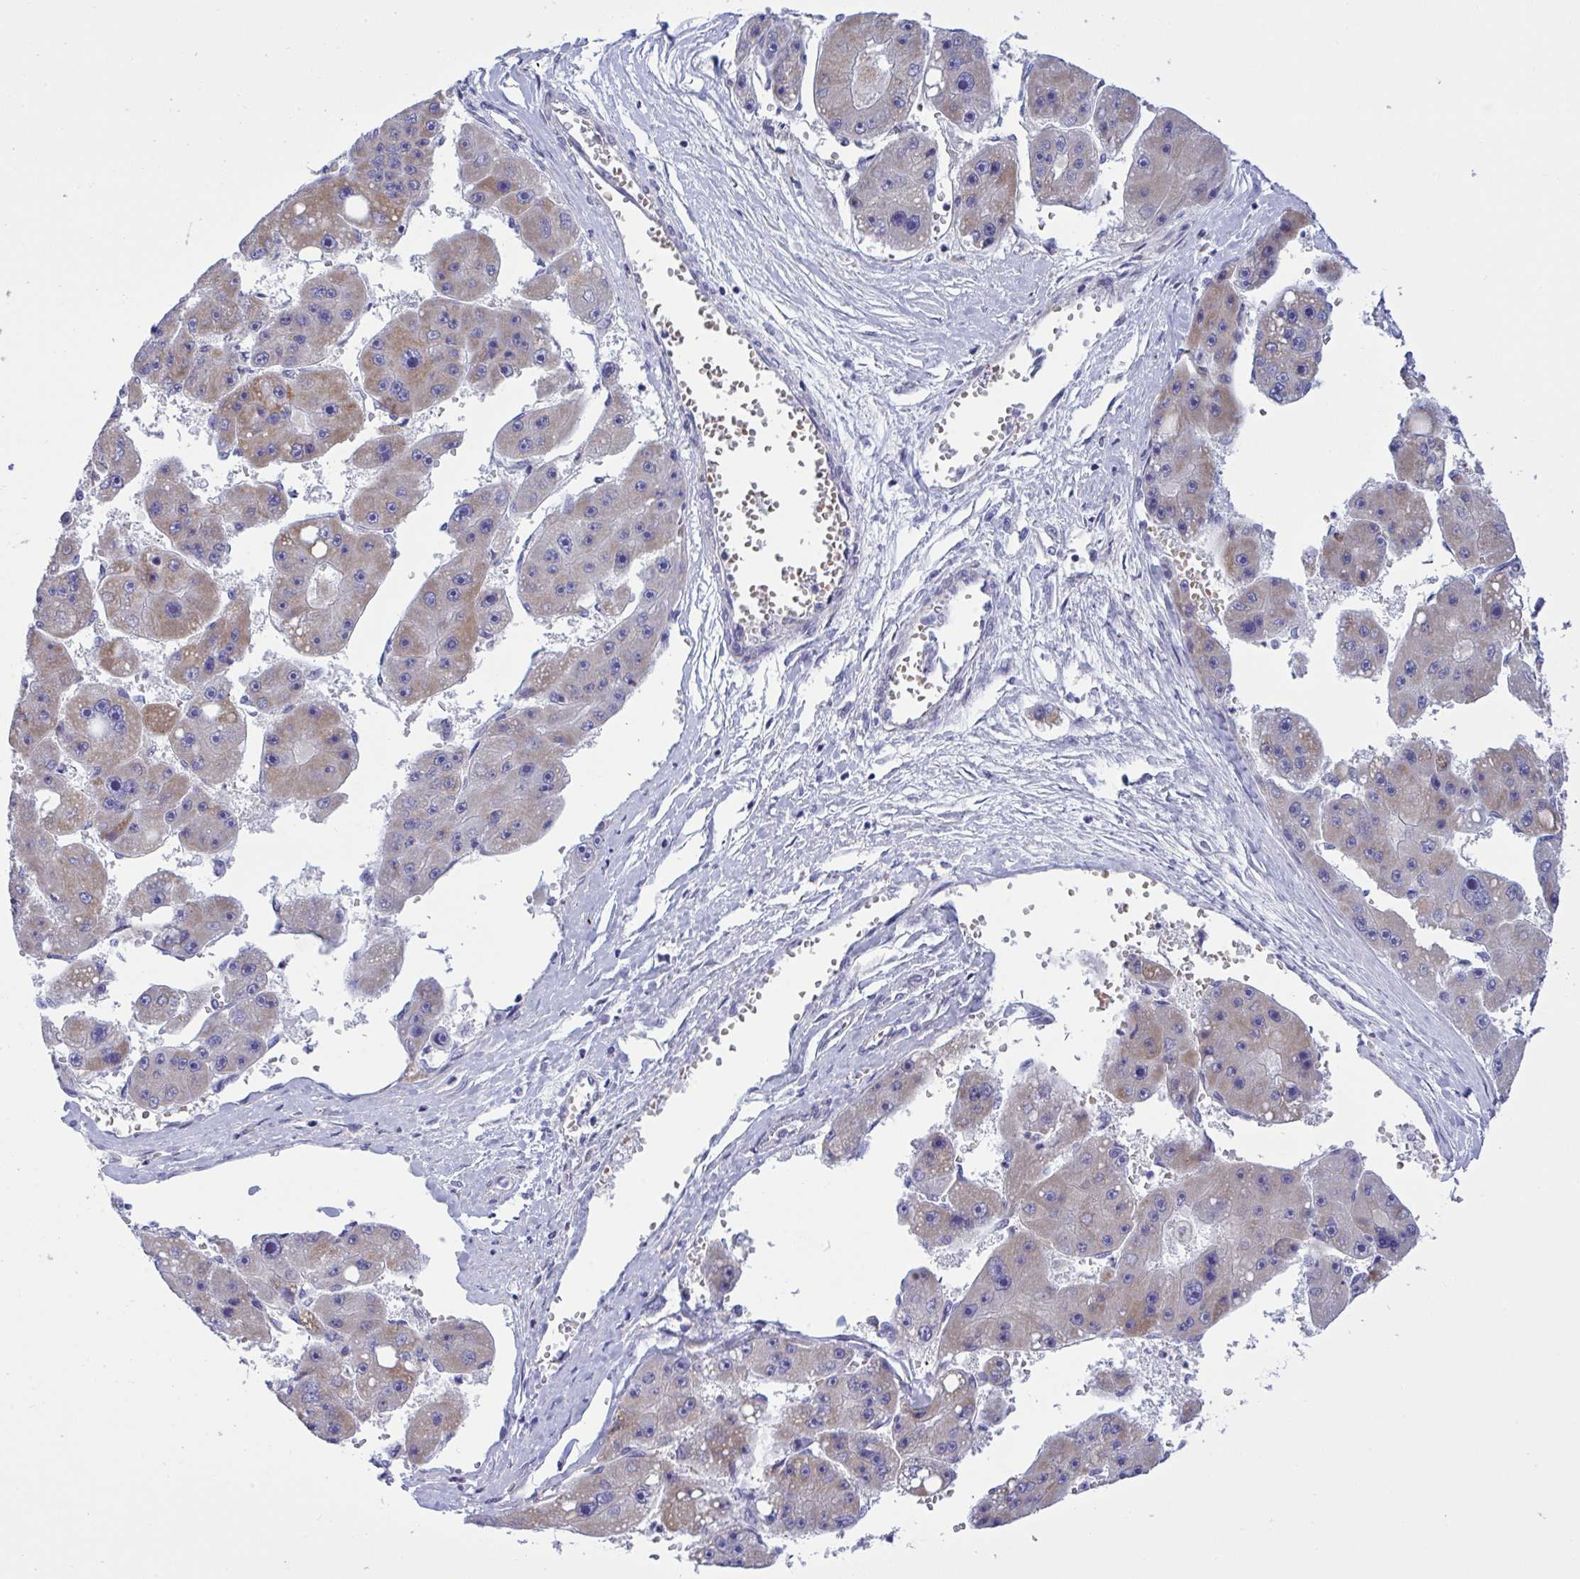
{"staining": {"intensity": "weak", "quantity": "25%-75%", "location": "cytoplasmic/membranous"}, "tissue": "liver cancer", "cell_type": "Tumor cells", "image_type": "cancer", "snomed": [{"axis": "morphology", "description": "Carcinoma, Hepatocellular, NOS"}, {"axis": "topography", "description": "Liver"}], "caption": "Brown immunohistochemical staining in human hepatocellular carcinoma (liver) shows weak cytoplasmic/membranous positivity in approximately 25%-75% of tumor cells.", "gene": "NTN1", "patient": {"sex": "female", "age": 61}}